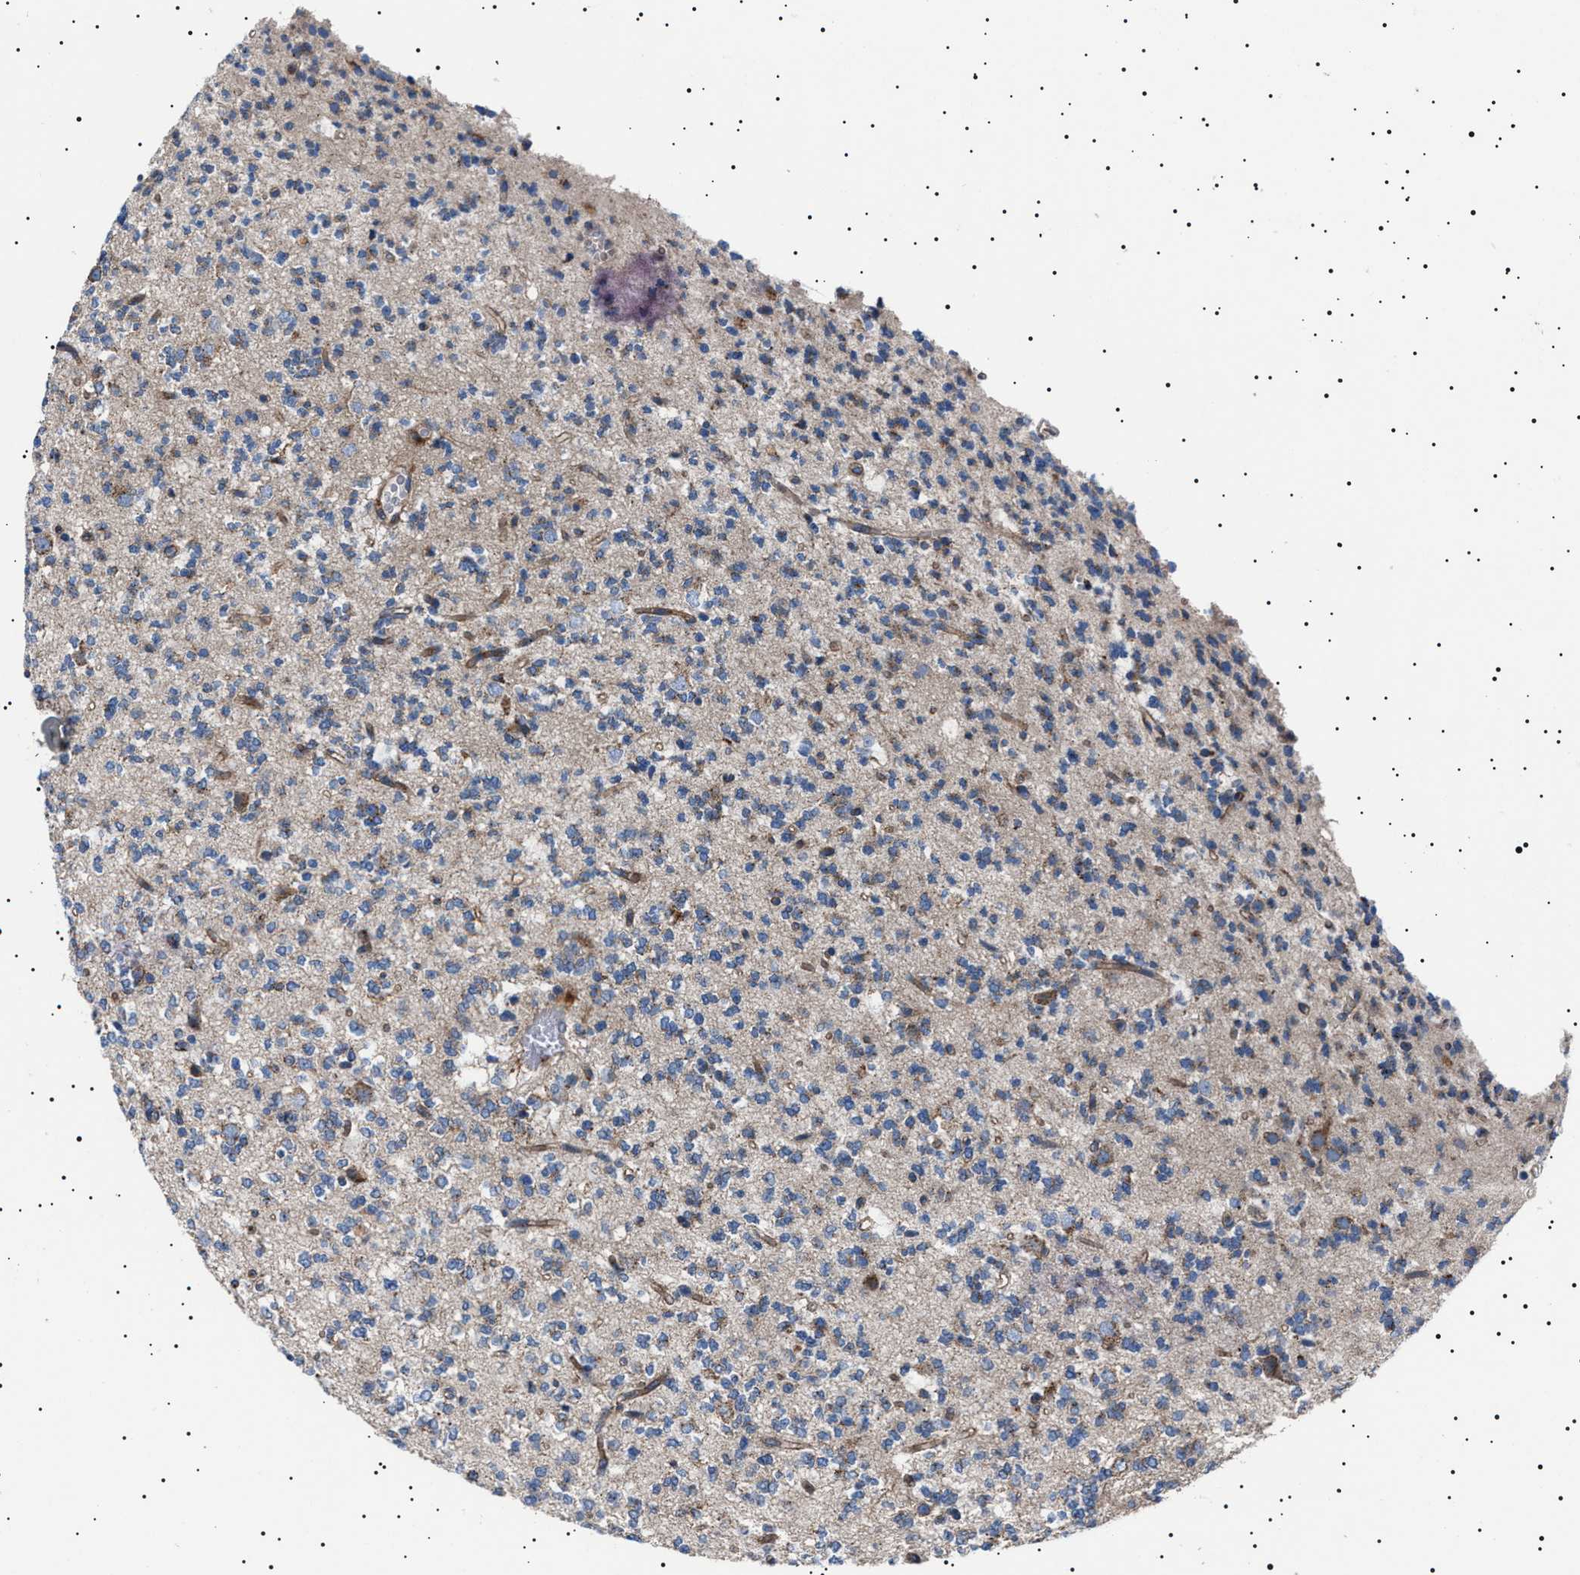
{"staining": {"intensity": "negative", "quantity": "none", "location": "none"}, "tissue": "glioma", "cell_type": "Tumor cells", "image_type": "cancer", "snomed": [{"axis": "morphology", "description": "Glioma, malignant, Low grade"}, {"axis": "topography", "description": "Brain"}], "caption": "Tumor cells are negative for protein expression in human glioma. Brightfield microscopy of immunohistochemistry stained with DAB (brown) and hematoxylin (blue), captured at high magnification.", "gene": "NEU1", "patient": {"sex": "male", "age": 38}}